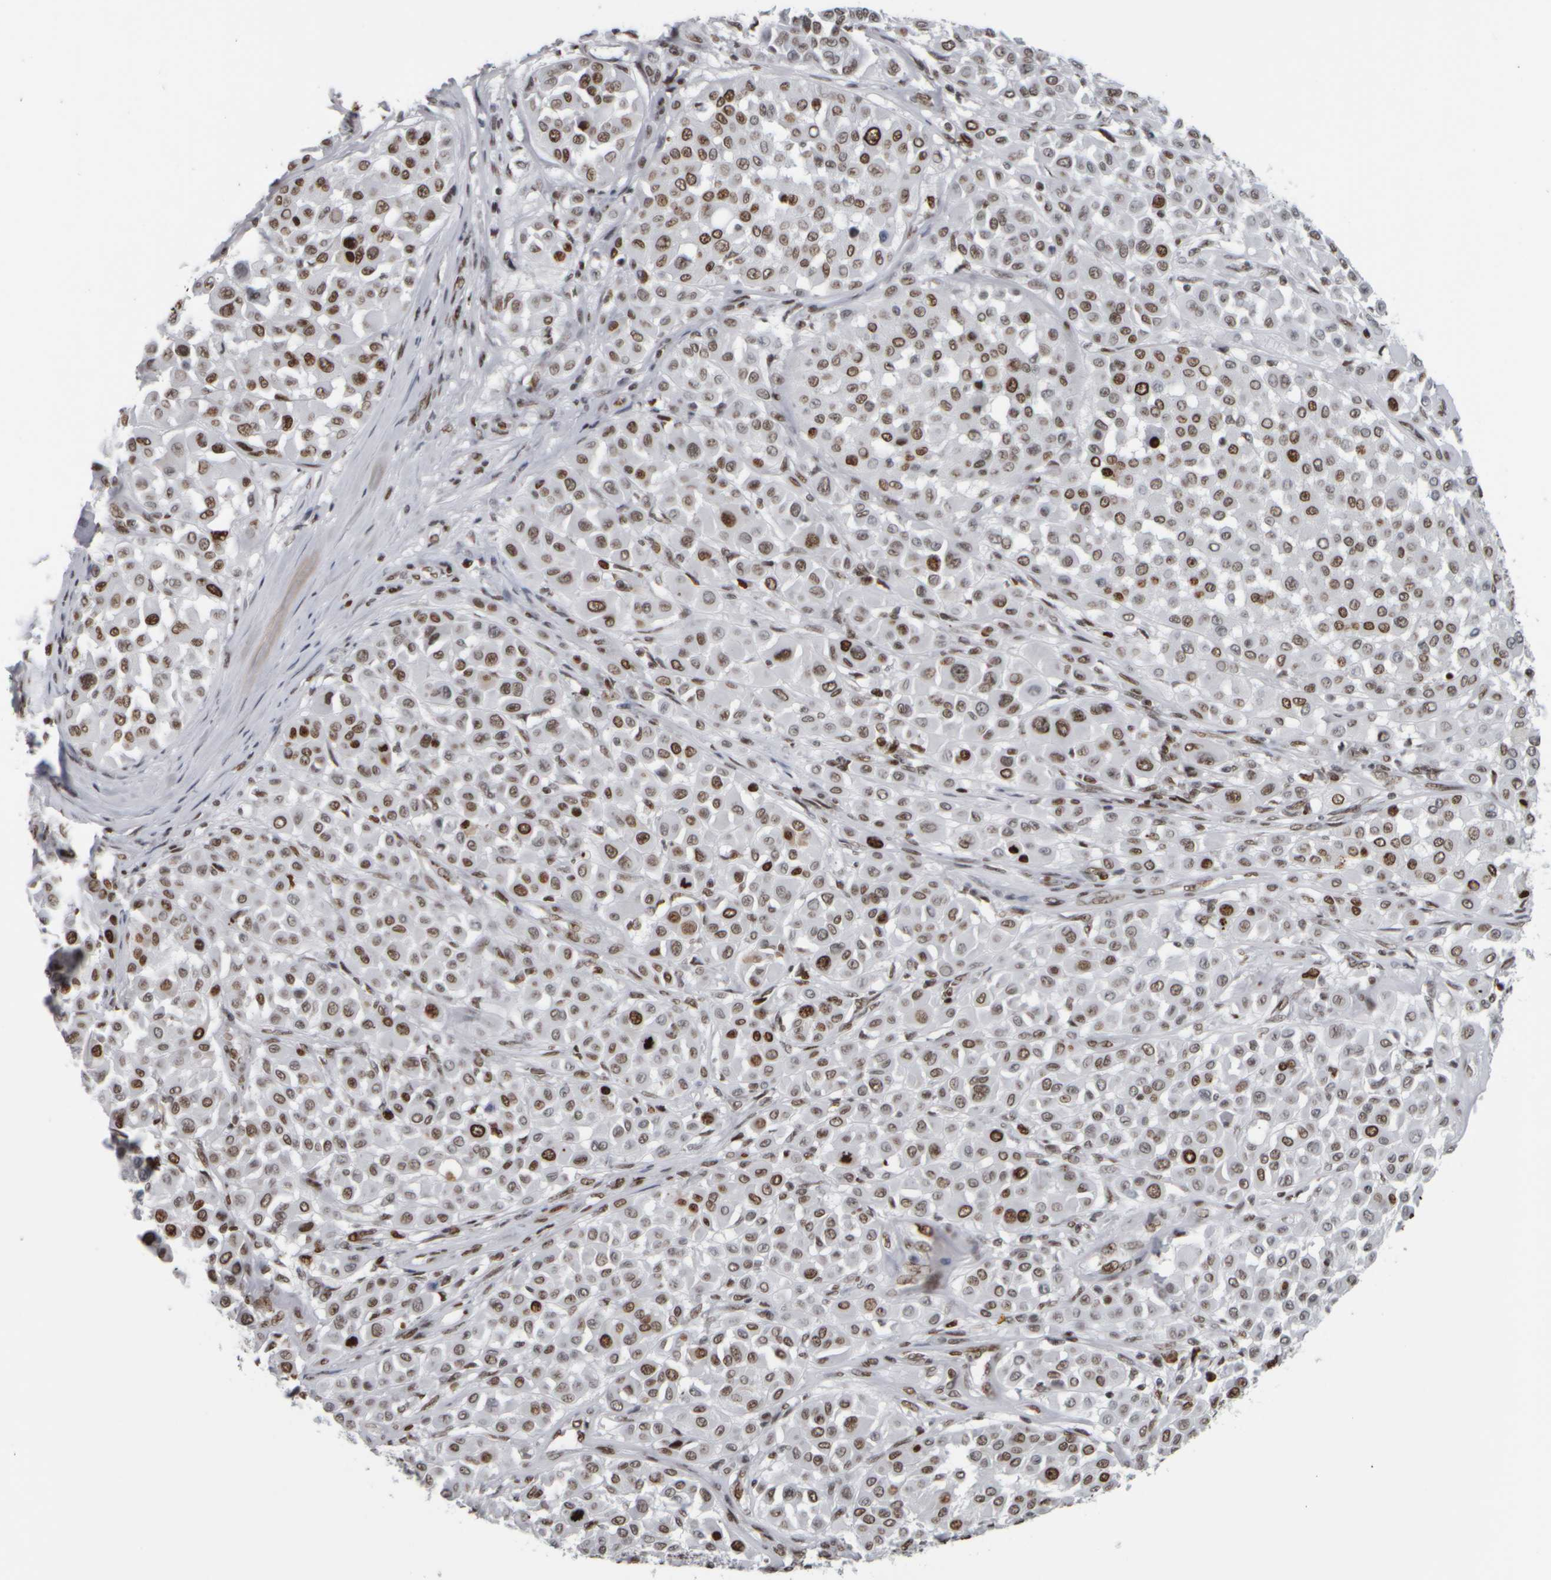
{"staining": {"intensity": "moderate", "quantity": ">75%", "location": "nuclear"}, "tissue": "melanoma", "cell_type": "Tumor cells", "image_type": "cancer", "snomed": [{"axis": "morphology", "description": "Malignant melanoma, Metastatic site"}, {"axis": "topography", "description": "Soft tissue"}], "caption": "Immunohistochemical staining of malignant melanoma (metastatic site) displays medium levels of moderate nuclear protein staining in approximately >75% of tumor cells. (brown staining indicates protein expression, while blue staining denotes nuclei).", "gene": "TOP2B", "patient": {"sex": "male", "age": 41}}